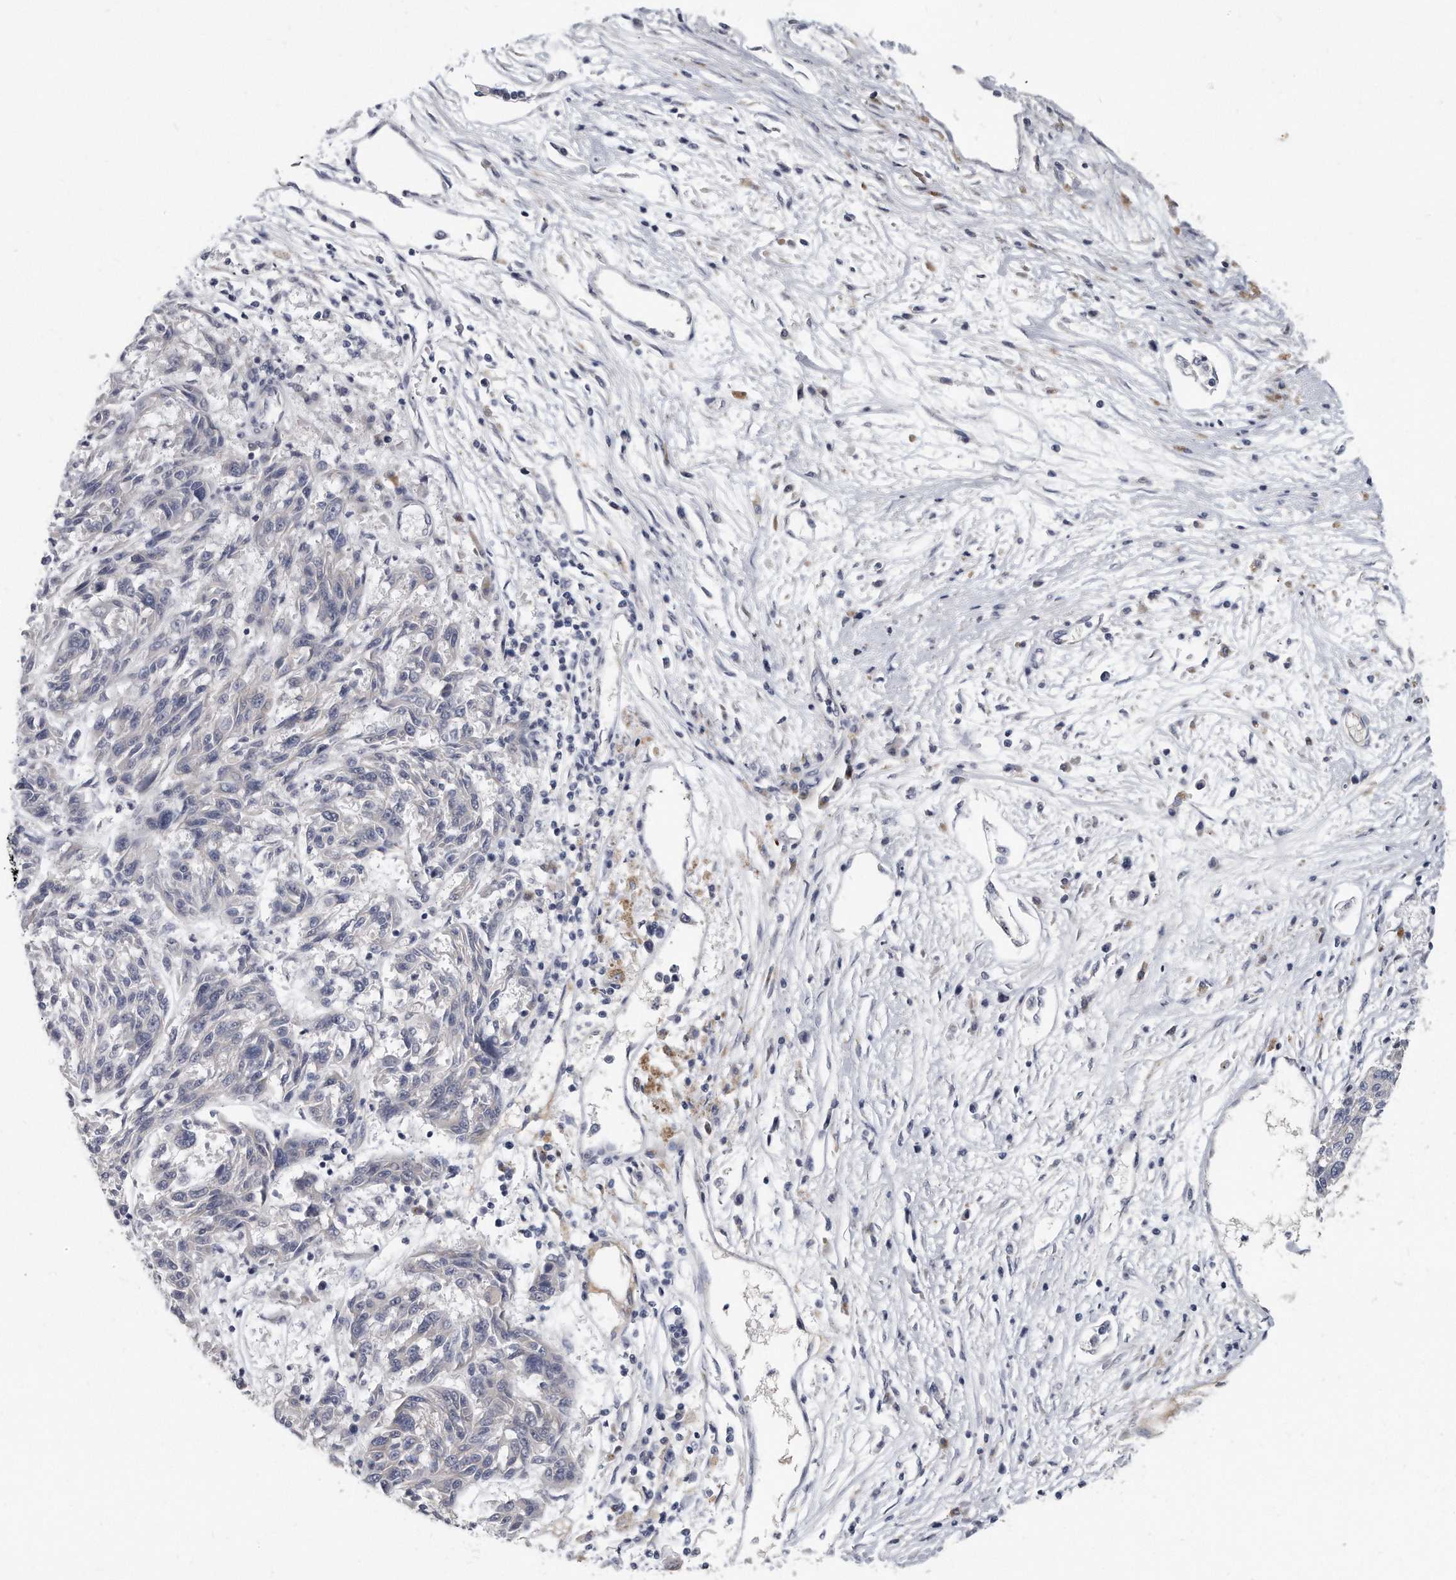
{"staining": {"intensity": "negative", "quantity": "none", "location": "none"}, "tissue": "melanoma", "cell_type": "Tumor cells", "image_type": "cancer", "snomed": [{"axis": "morphology", "description": "Malignant melanoma, NOS"}, {"axis": "topography", "description": "Skin"}], "caption": "Micrograph shows no significant protein expression in tumor cells of malignant melanoma.", "gene": "PLEKHA6", "patient": {"sex": "male", "age": 53}}